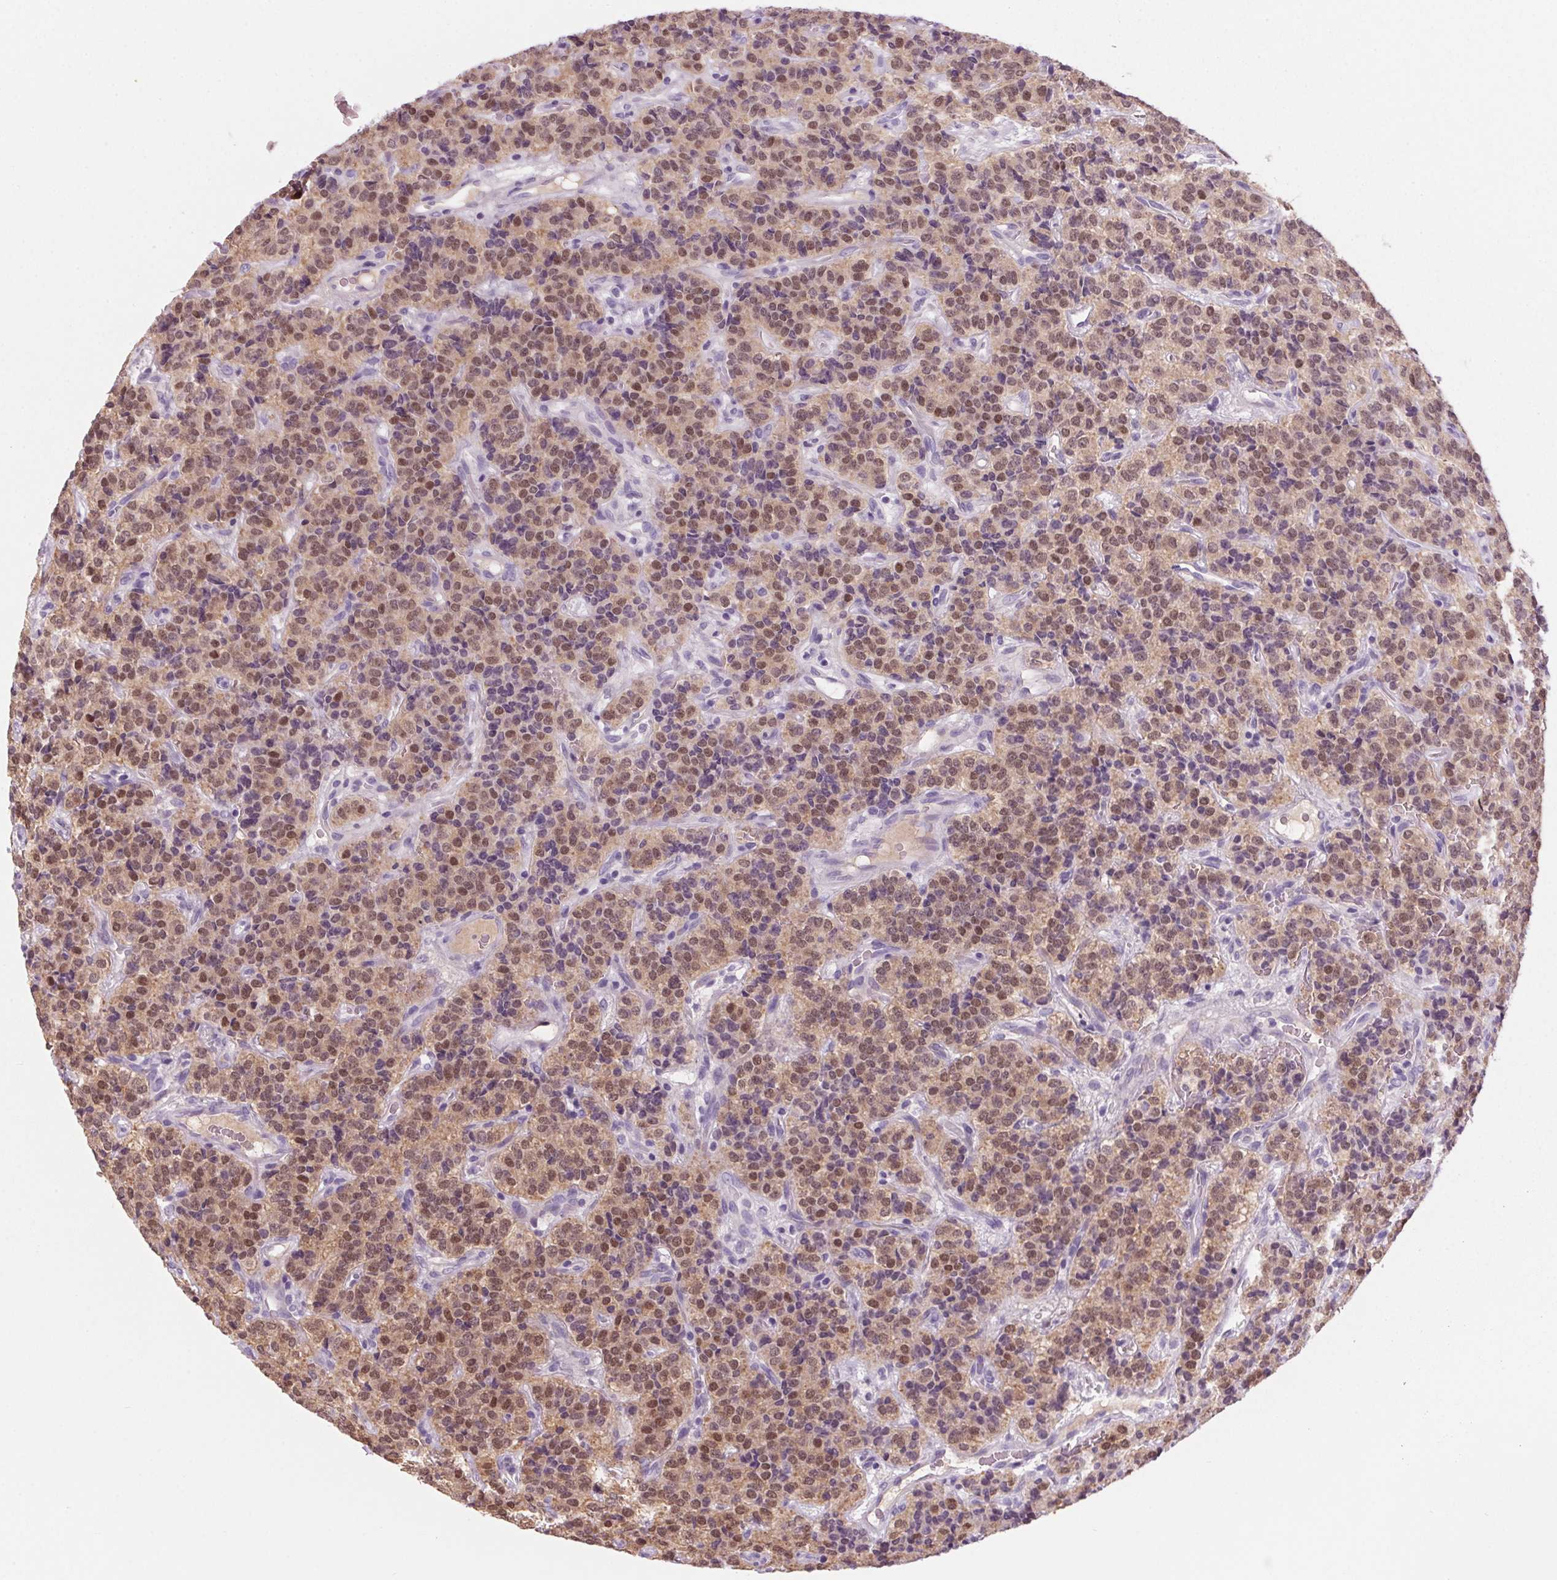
{"staining": {"intensity": "moderate", "quantity": ">75%", "location": "cytoplasmic/membranous,nuclear"}, "tissue": "carcinoid", "cell_type": "Tumor cells", "image_type": "cancer", "snomed": [{"axis": "morphology", "description": "Carcinoid, malignant, NOS"}, {"axis": "topography", "description": "Pancreas"}], "caption": "The immunohistochemical stain highlights moderate cytoplasmic/membranous and nuclear expression in tumor cells of malignant carcinoid tissue.", "gene": "PPP1R1A", "patient": {"sex": "male", "age": 36}}